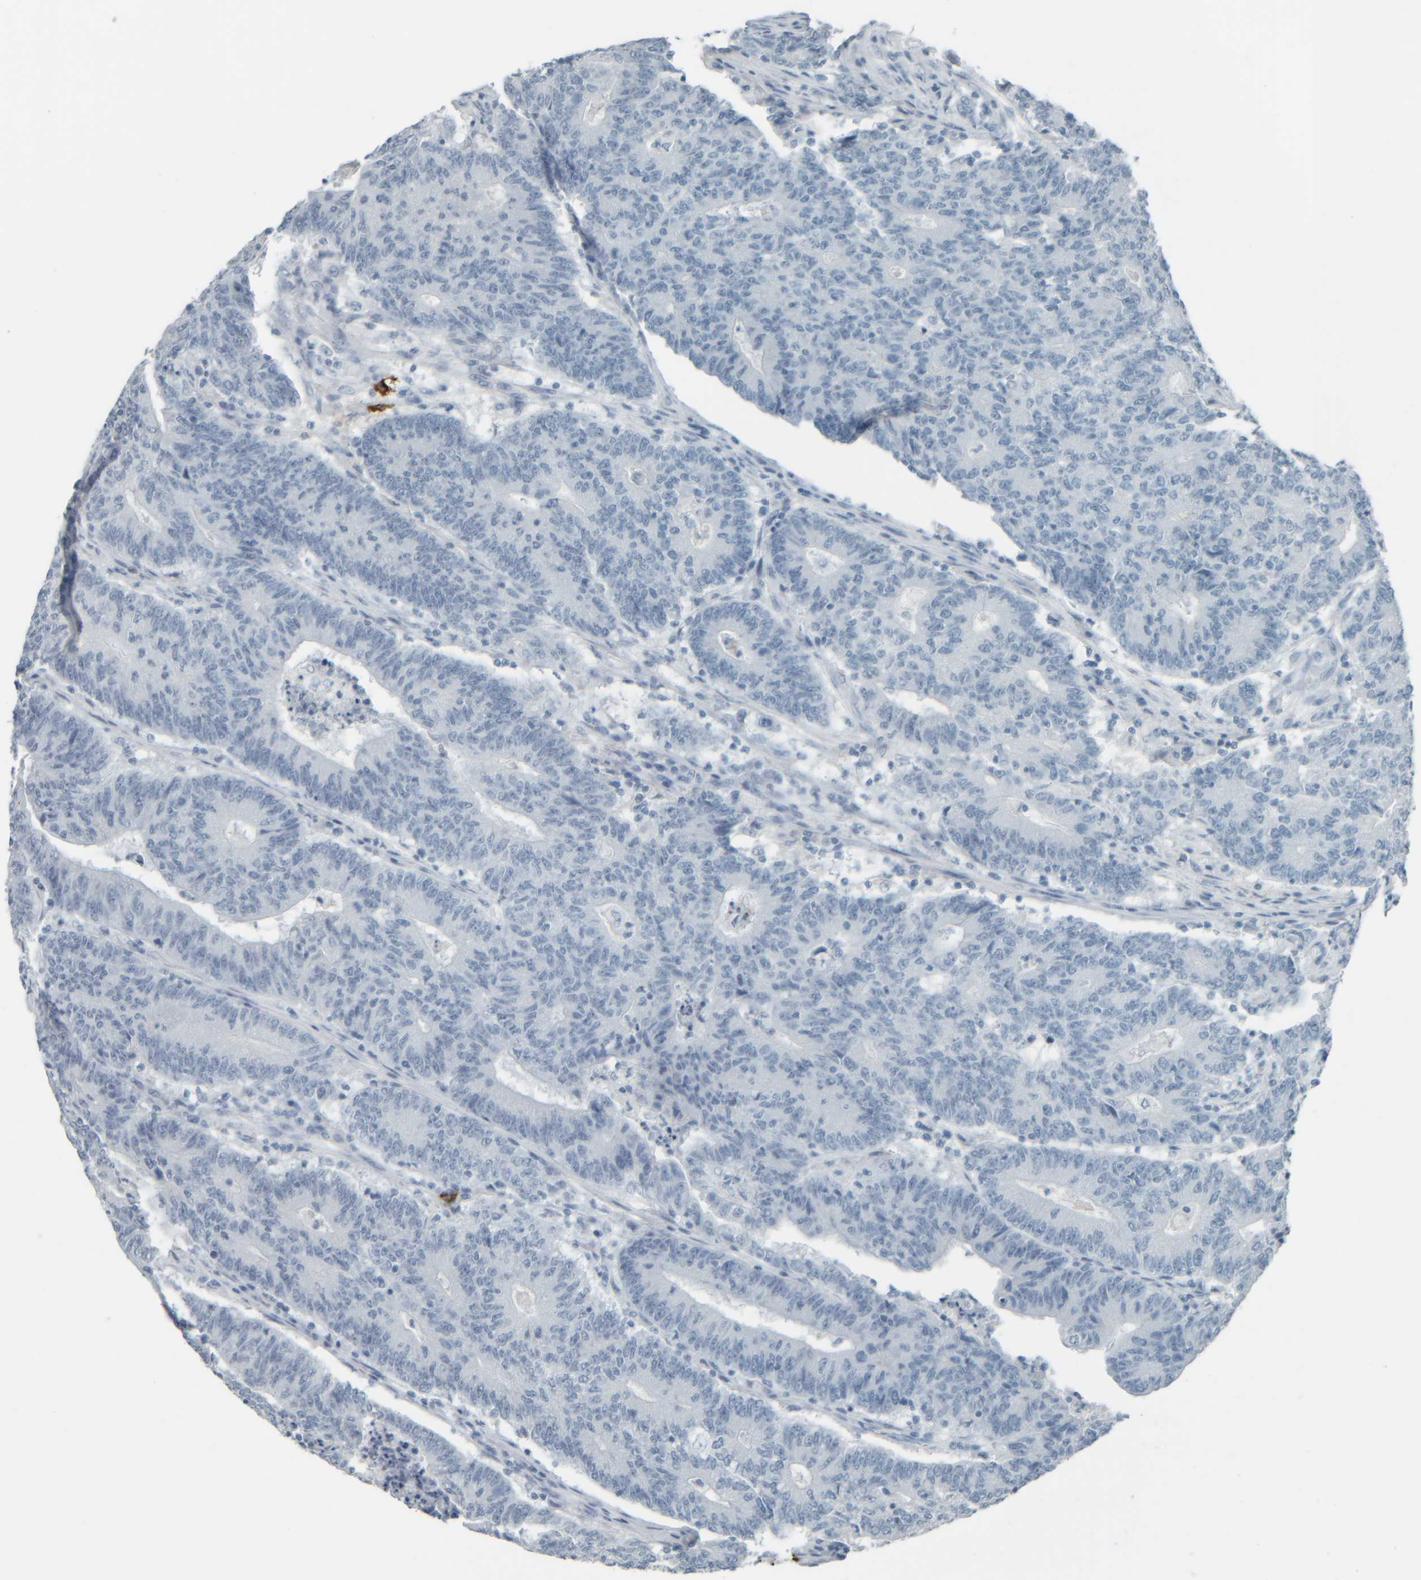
{"staining": {"intensity": "negative", "quantity": "none", "location": "none"}, "tissue": "colorectal cancer", "cell_type": "Tumor cells", "image_type": "cancer", "snomed": [{"axis": "morphology", "description": "Normal tissue, NOS"}, {"axis": "morphology", "description": "Adenocarcinoma, NOS"}, {"axis": "topography", "description": "Colon"}], "caption": "This is an IHC photomicrograph of human adenocarcinoma (colorectal). There is no positivity in tumor cells.", "gene": "TPSAB1", "patient": {"sex": "female", "age": 75}}